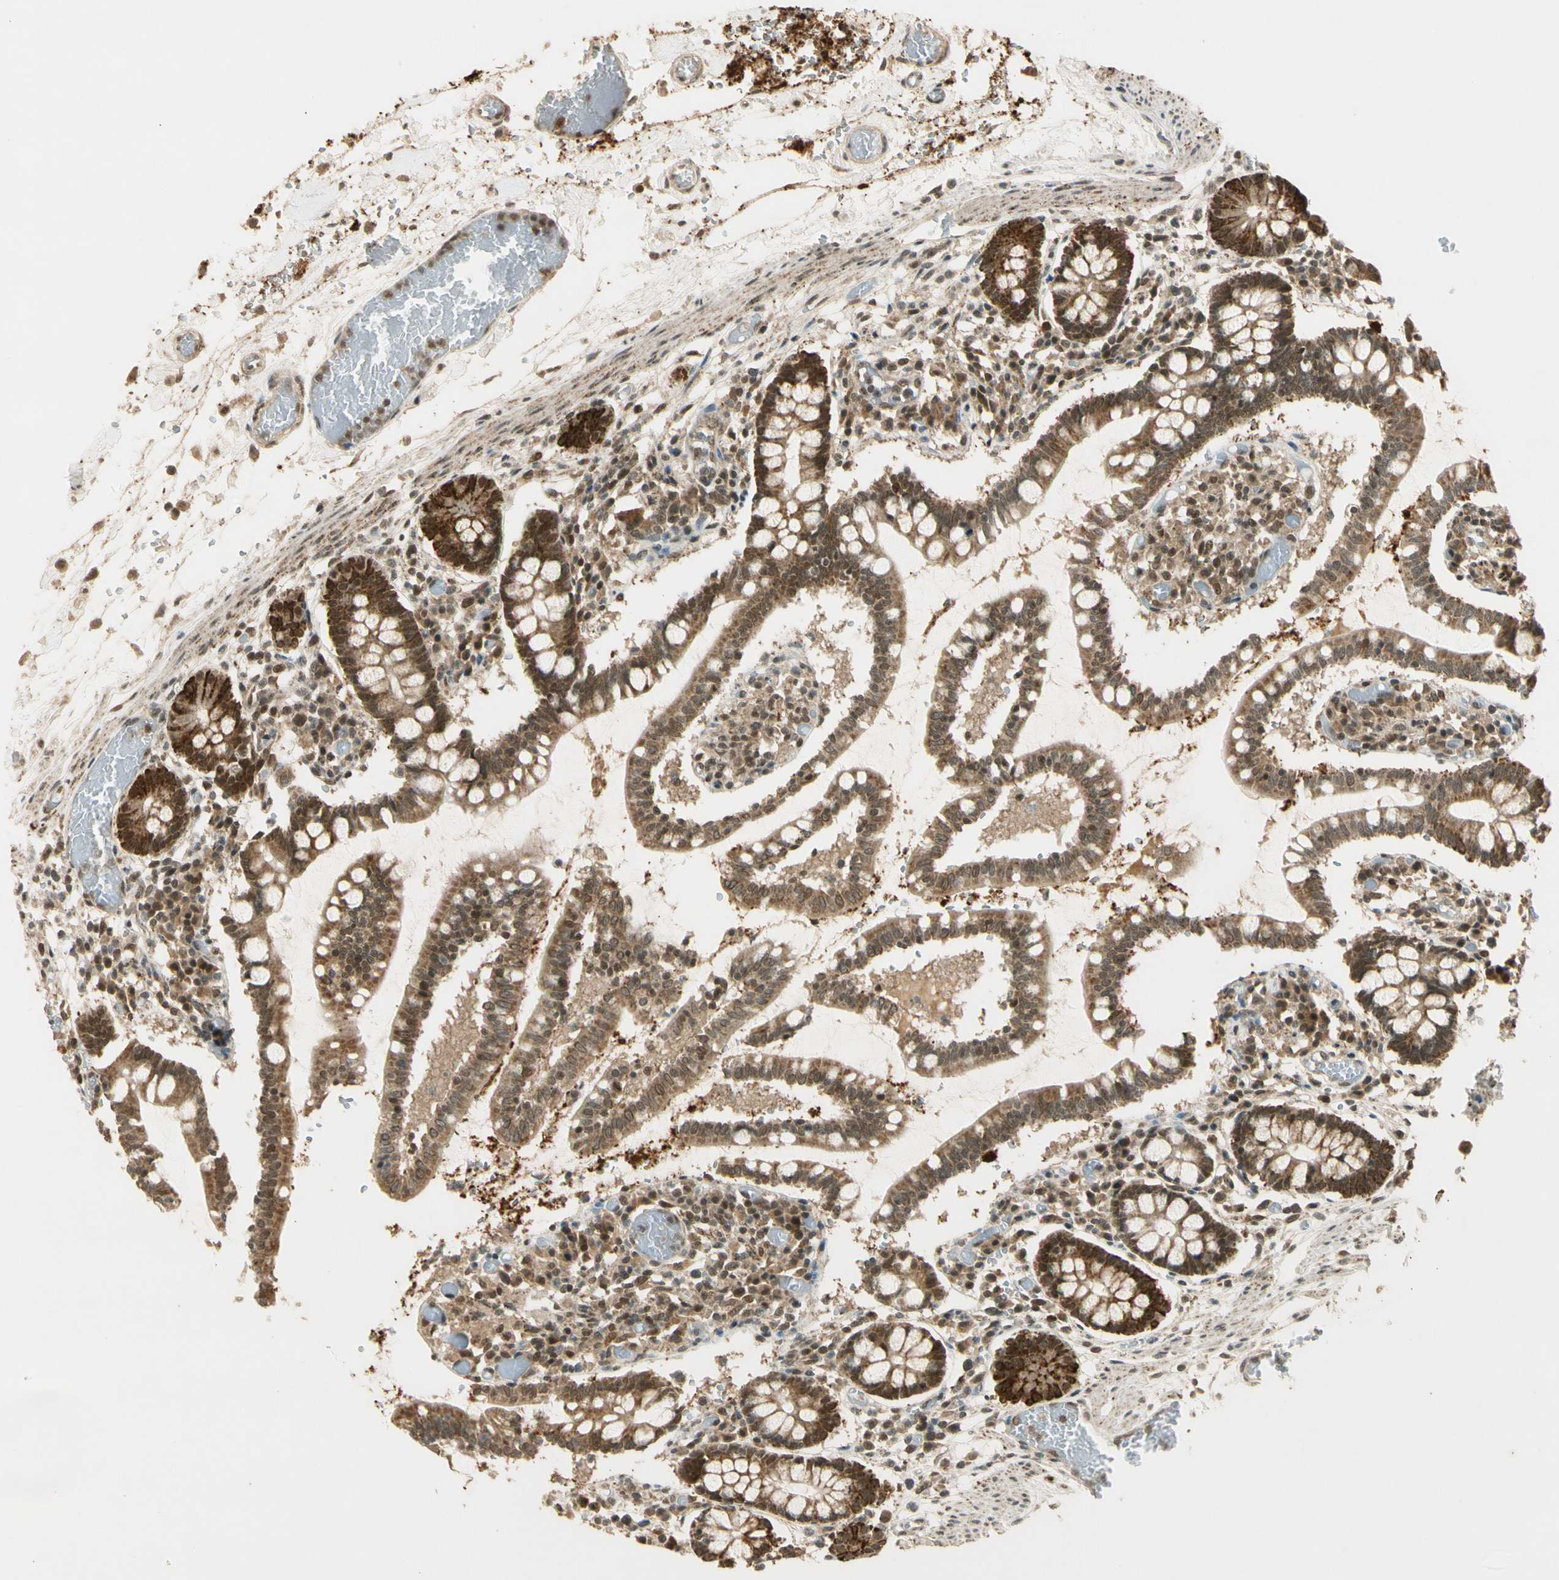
{"staining": {"intensity": "moderate", "quantity": ">75%", "location": "cytoplasmic/membranous,nuclear"}, "tissue": "small intestine", "cell_type": "Glandular cells", "image_type": "normal", "snomed": [{"axis": "morphology", "description": "Normal tissue, NOS"}, {"axis": "topography", "description": "Small intestine"}], "caption": "The immunohistochemical stain shows moderate cytoplasmic/membranous,nuclear positivity in glandular cells of normal small intestine.", "gene": "ZNF135", "patient": {"sex": "female", "age": 61}}